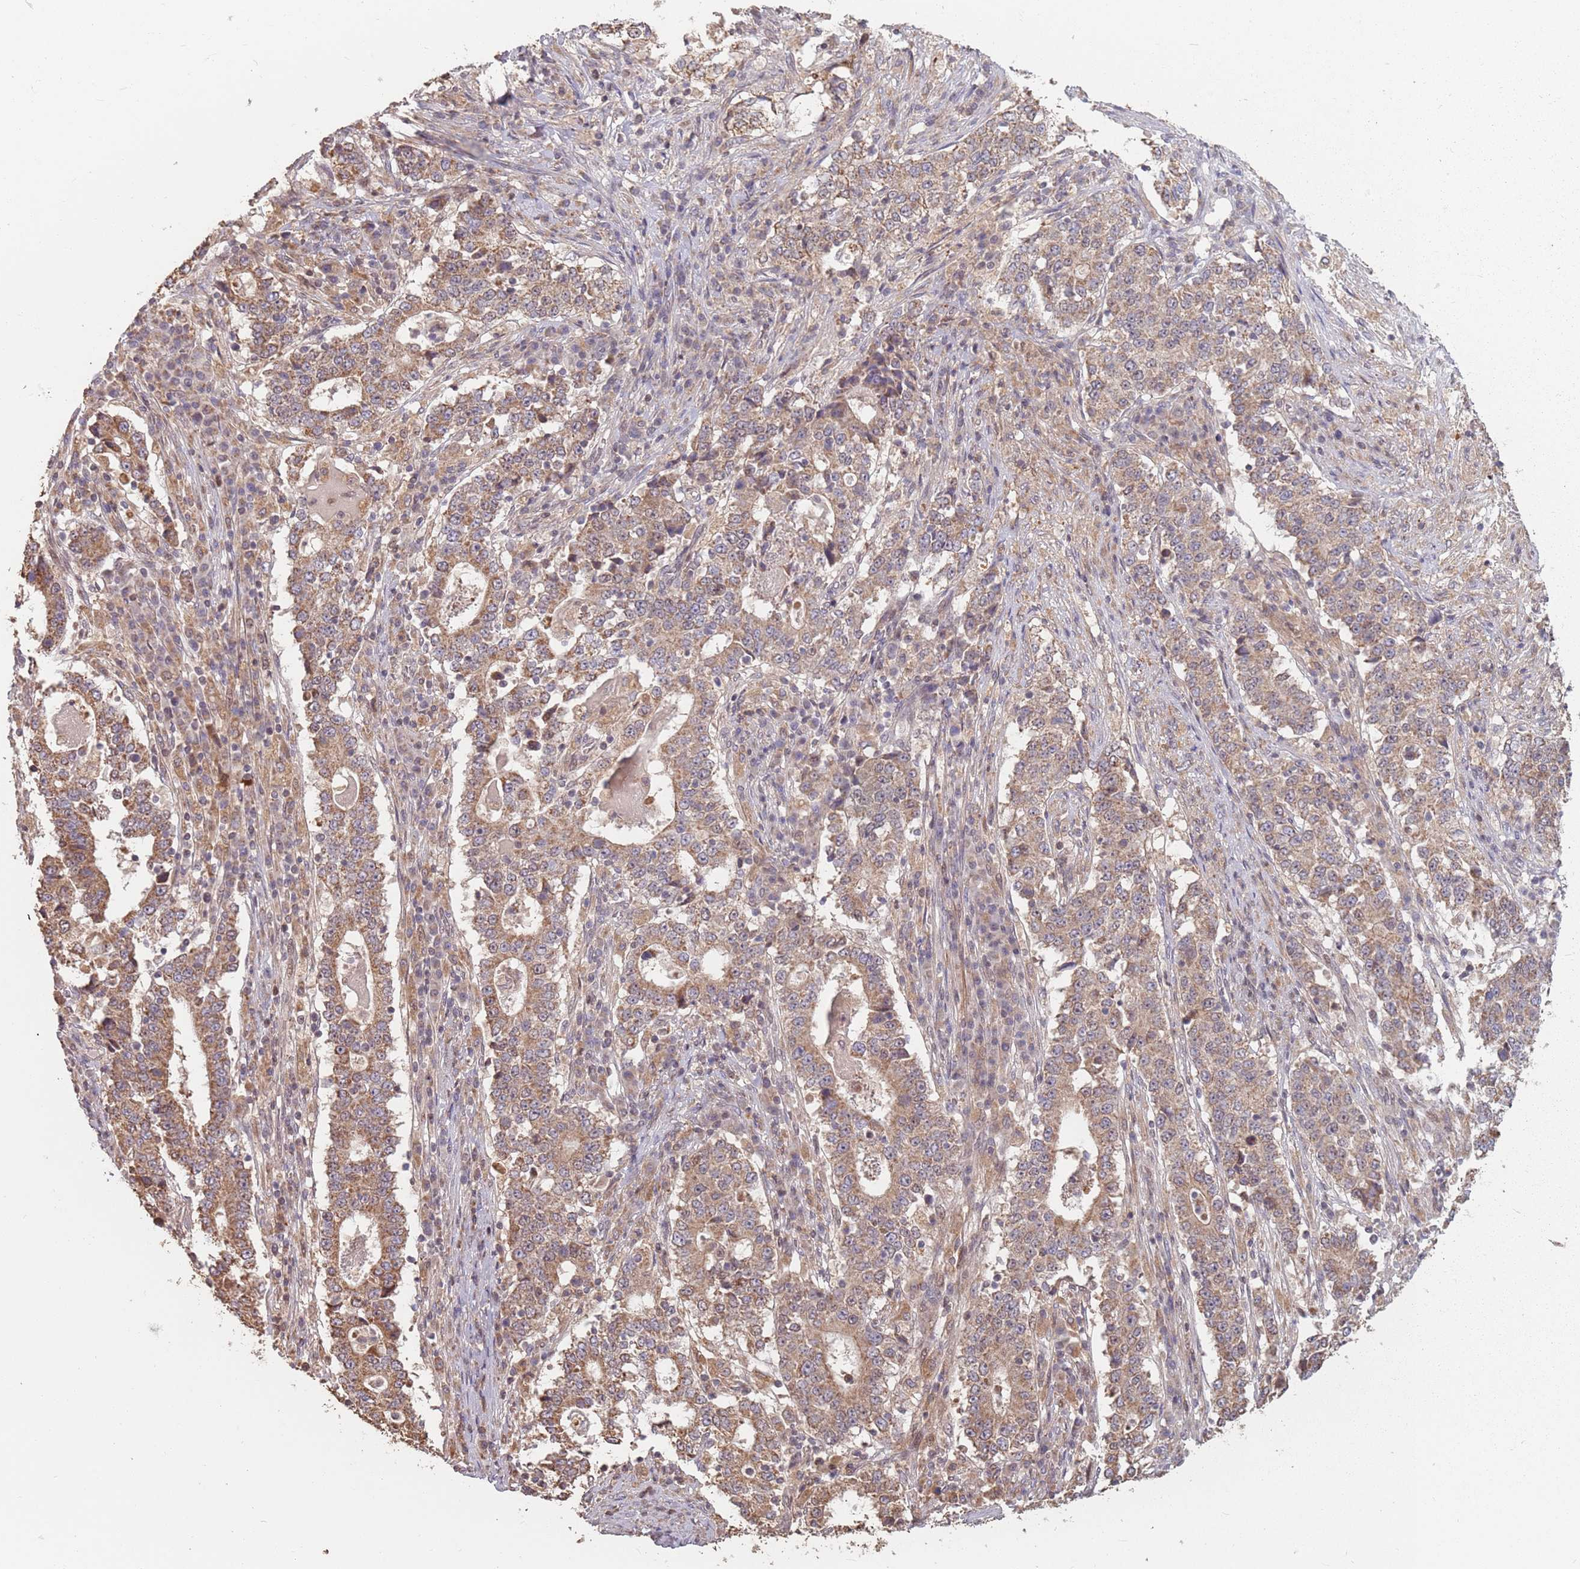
{"staining": {"intensity": "moderate", "quantity": ">75%", "location": "cytoplasmic/membranous"}, "tissue": "stomach cancer", "cell_type": "Tumor cells", "image_type": "cancer", "snomed": [{"axis": "morphology", "description": "Adenocarcinoma, NOS"}, {"axis": "topography", "description": "Stomach"}], "caption": "Tumor cells exhibit moderate cytoplasmic/membranous expression in approximately >75% of cells in adenocarcinoma (stomach).", "gene": "VPS52", "patient": {"sex": "male", "age": 59}}